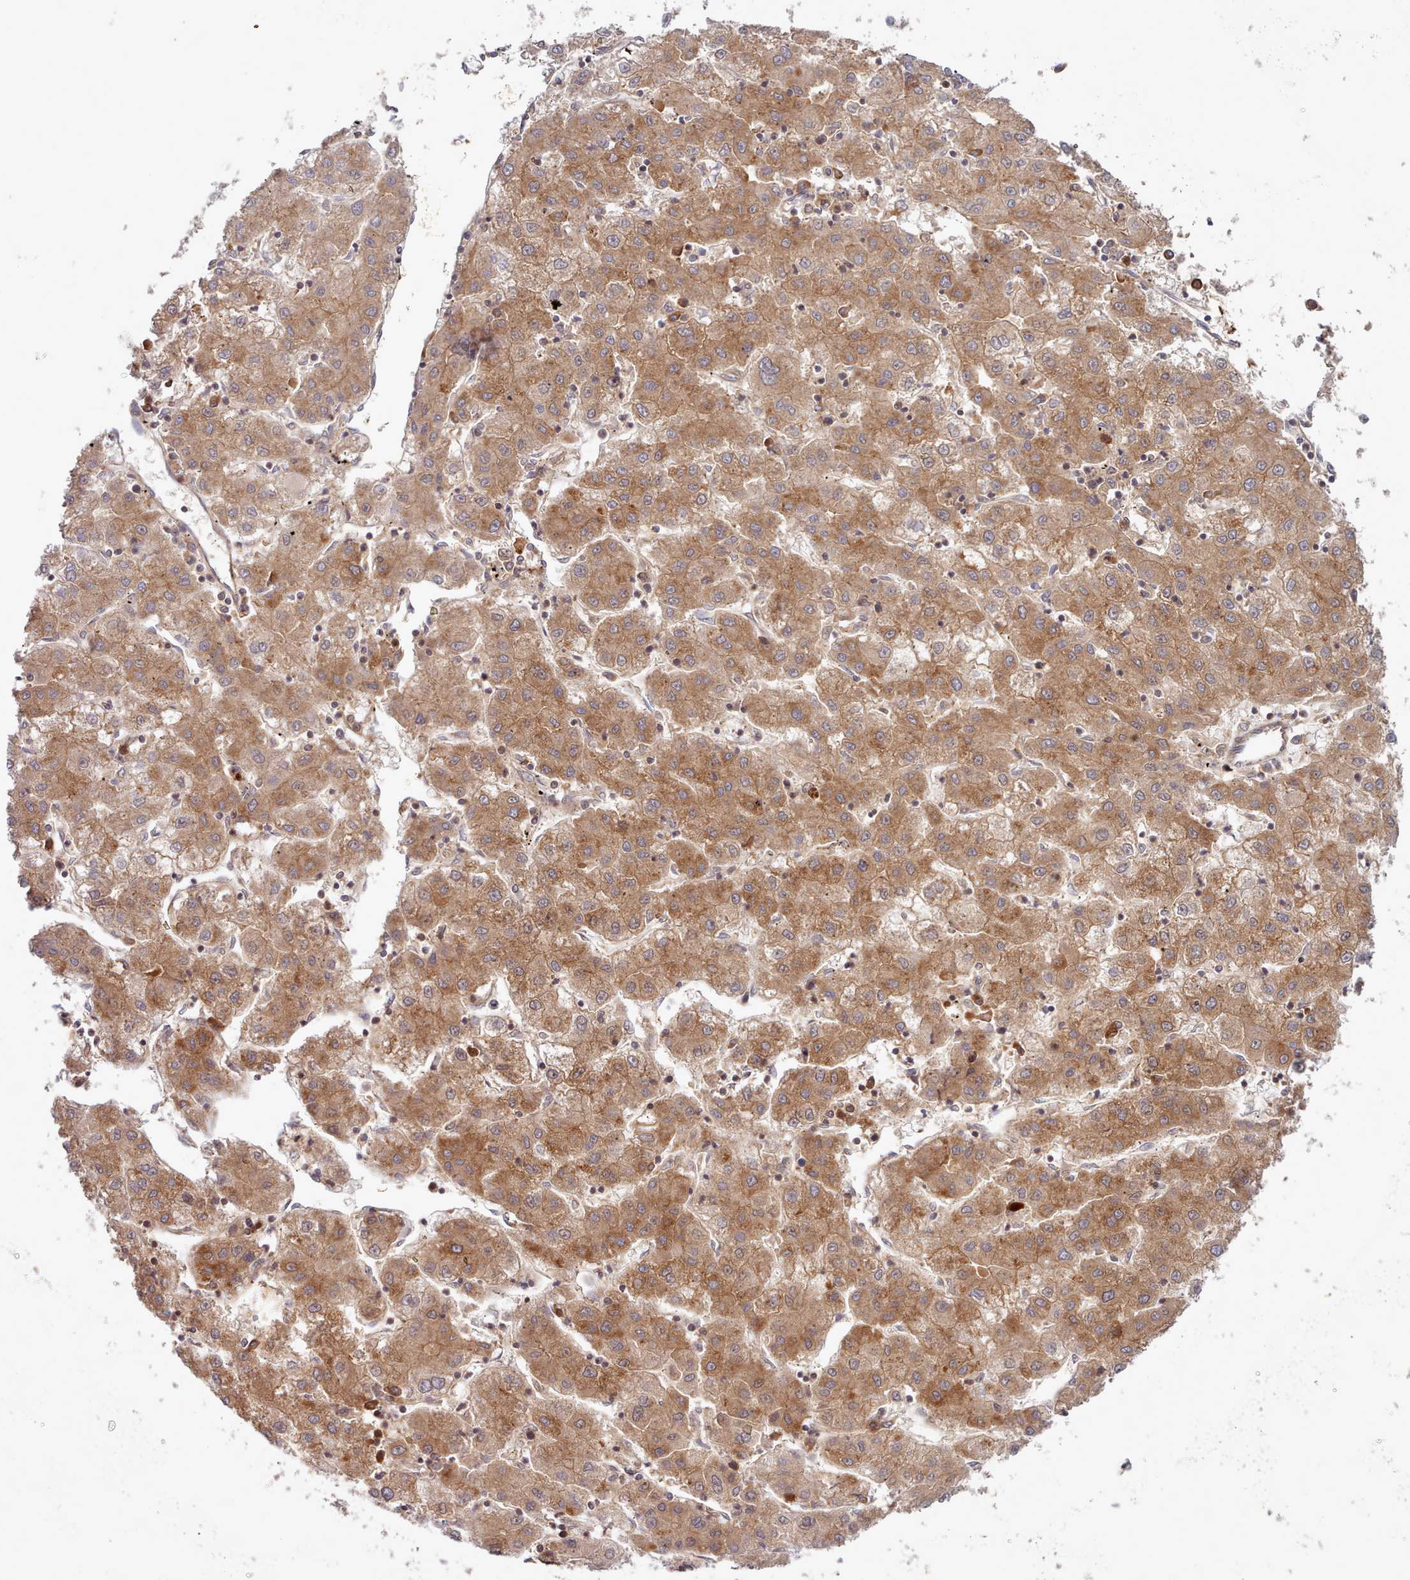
{"staining": {"intensity": "moderate", "quantity": ">75%", "location": "cytoplasmic/membranous"}, "tissue": "liver cancer", "cell_type": "Tumor cells", "image_type": "cancer", "snomed": [{"axis": "morphology", "description": "Carcinoma, Hepatocellular, NOS"}, {"axis": "topography", "description": "Liver"}], "caption": "Protein staining demonstrates moderate cytoplasmic/membranous positivity in approximately >75% of tumor cells in liver hepatocellular carcinoma.", "gene": "UBE2G1", "patient": {"sex": "male", "age": 72}}